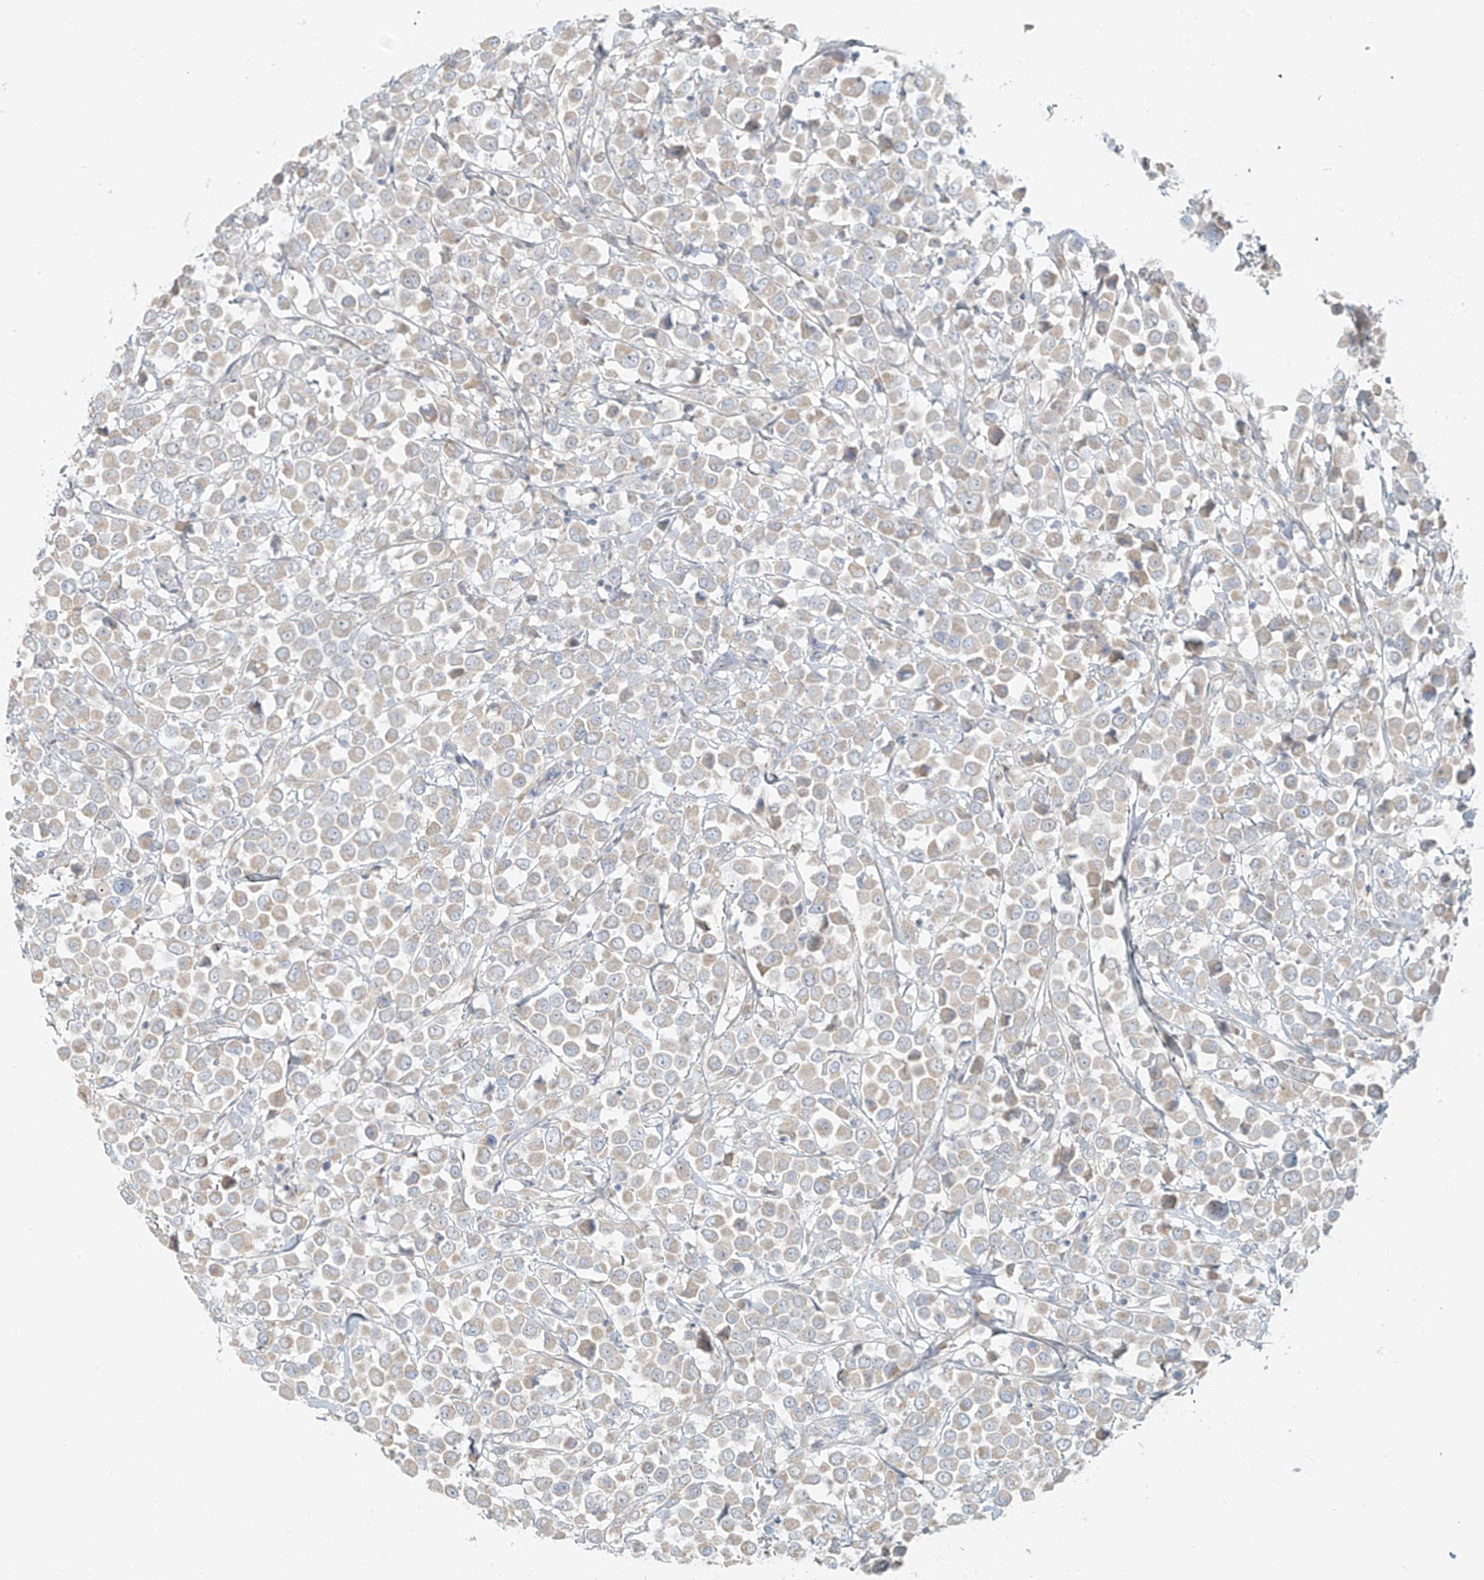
{"staining": {"intensity": "weak", "quantity": "25%-75%", "location": "cytoplasmic/membranous"}, "tissue": "breast cancer", "cell_type": "Tumor cells", "image_type": "cancer", "snomed": [{"axis": "morphology", "description": "Duct carcinoma"}, {"axis": "topography", "description": "Breast"}], "caption": "Infiltrating ductal carcinoma (breast) stained with IHC demonstrates weak cytoplasmic/membranous positivity in approximately 25%-75% of tumor cells.", "gene": "UST", "patient": {"sex": "female", "age": 61}}